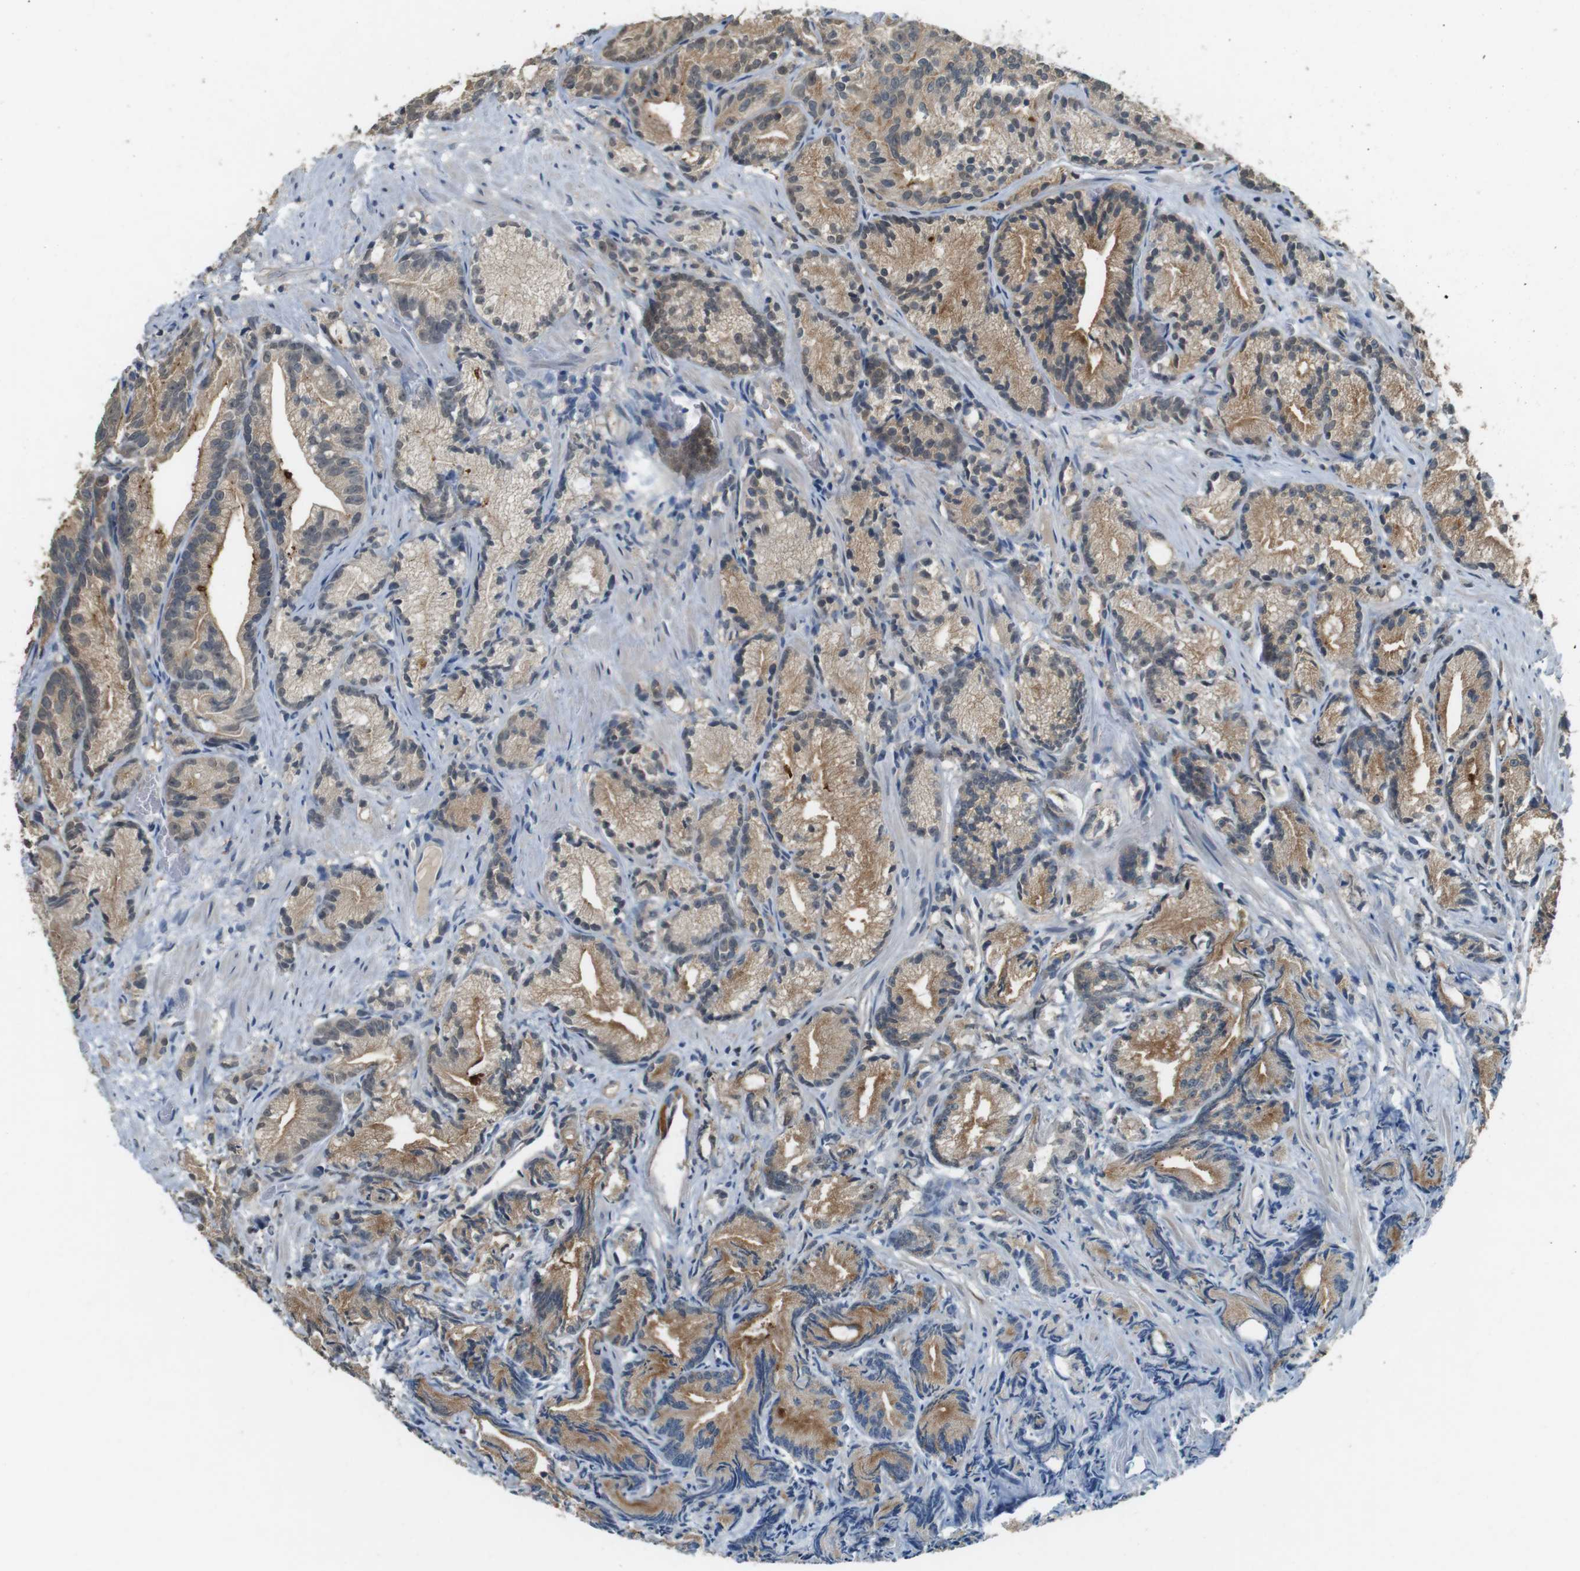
{"staining": {"intensity": "moderate", "quantity": ">75%", "location": "cytoplasmic/membranous"}, "tissue": "prostate cancer", "cell_type": "Tumor cells", "image_type": "cancer", "snomed": [{"axis": "morphology", "description": "Adenocarcinoma, Low grade"}, {"axis": "topography", "description": "Prostate"}], "caption": "A micrograph of human prostate low-grade adenocarcinoma stained for a protein exhibits moderate cytoplasmic/membranous brown staining in tumor cells.", "gene": "CDK14", "patient": {"sex": "male", "age": 89}}